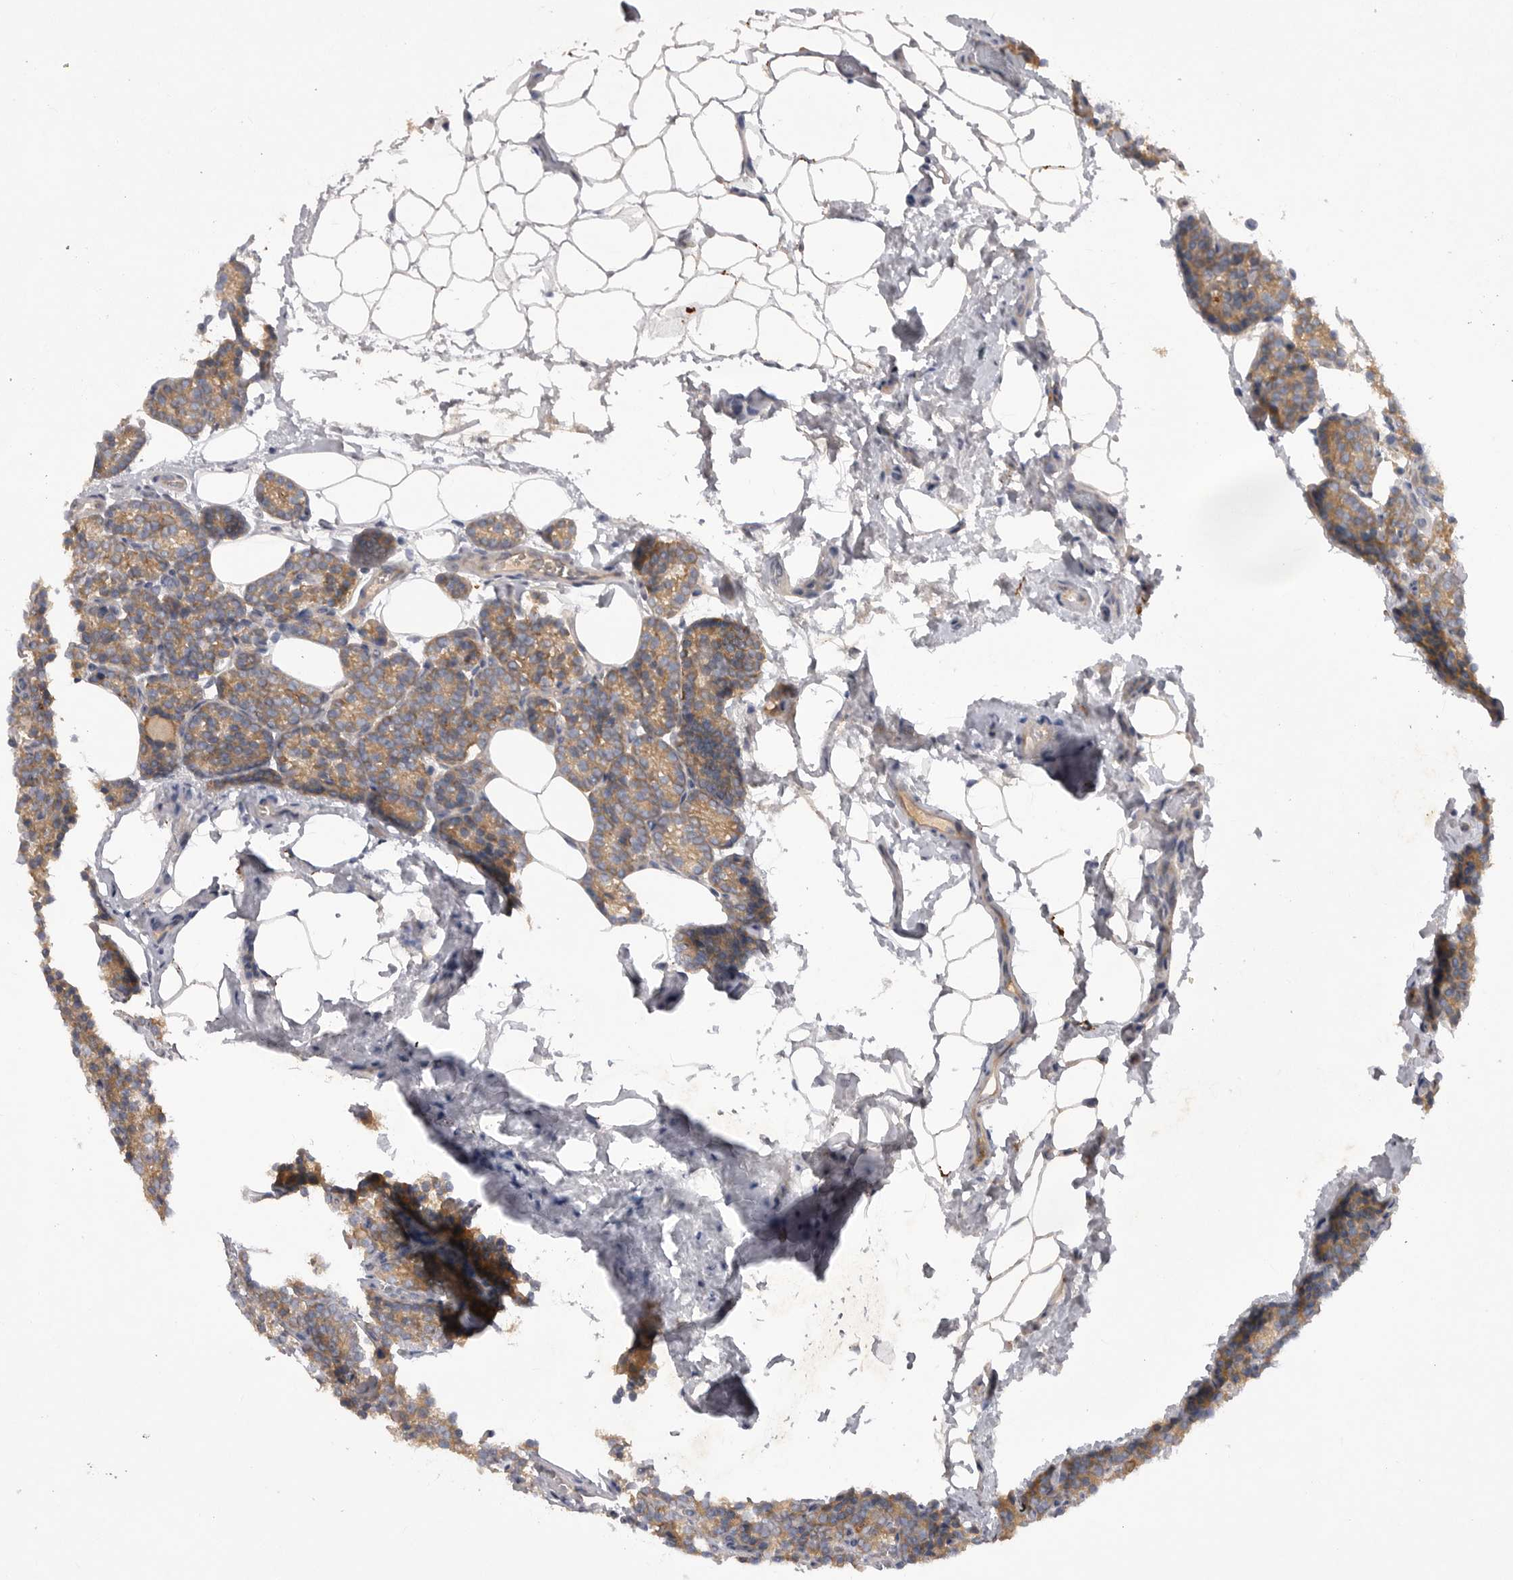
{"staining": {"intensity": "moderate", "quantity": "25%-75%", "location": "cytoplasmic/membranous"}, "tissue": "parathyroid gland", "cell_type": "Glandular cells", "image_type": "normal", "snomed": [{"axis": "morphology", "description": "Normal tissue, NOS"}, {"axis": "topography", "description": "Parathyroid gland"}], "caption": "Parathyroid gland stained with a brown dye shows moderate cytoplasmic/membranous positive expression in approximately 25%-75% of glandular cells.", "gene": "DHDDS", "patient": {"sex": "male", "age": 85}}